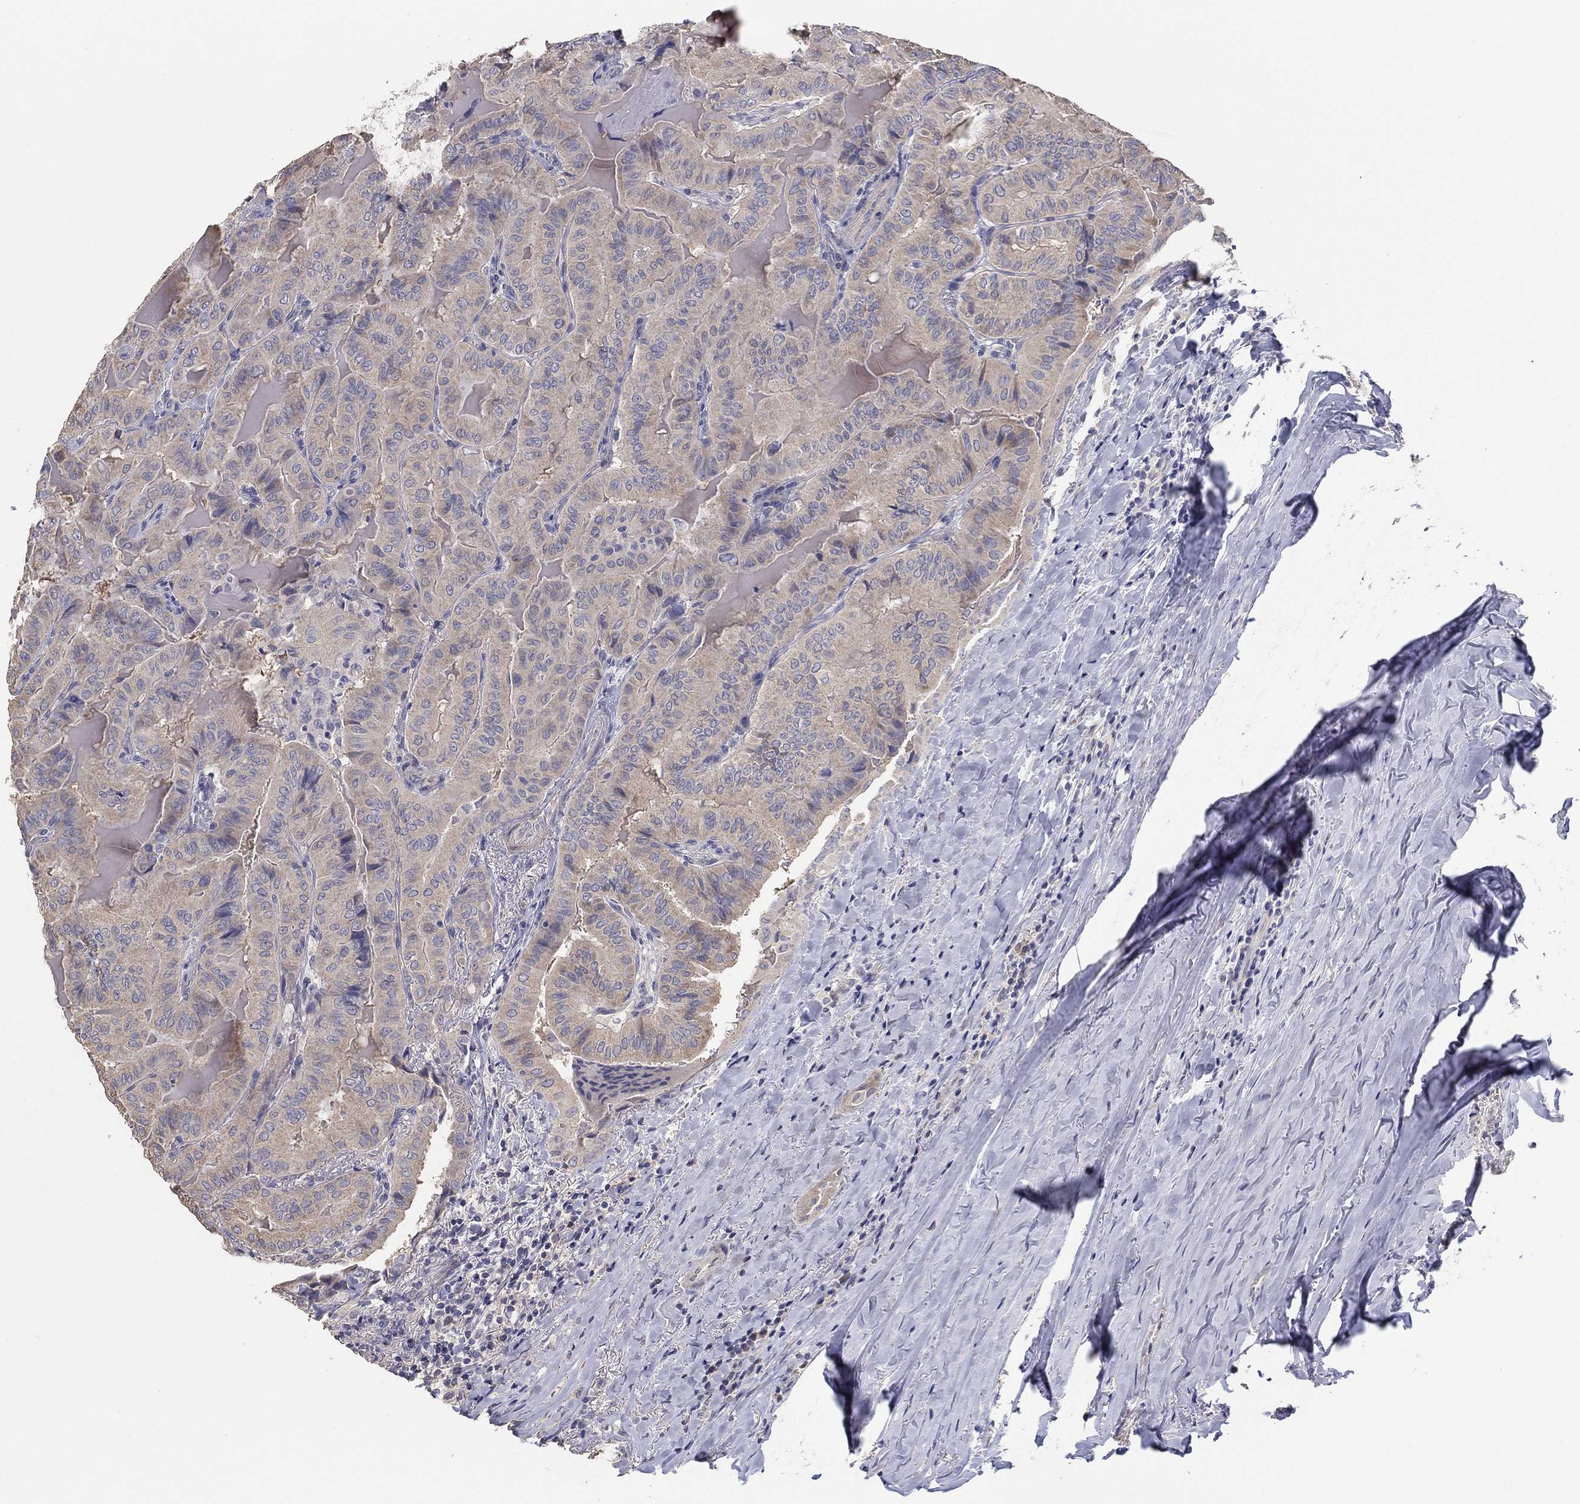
{"staining": {"intensity": "weak", "quantity": "25%-75%", "location": "cytoplasmic/membranous"}, "tissue": "thyroid cancer", "cell_type": "Tumor cells", "image_type": "cancer", "snomed": [{"axis": "morphology", "description": "Papillary adenocarcinoma, NOS"}, {"axis": "topography", "description": "Thyroid gland"}], "caption": "This micrograph displays papillary adenocarcinoma (thyroid) stained with immunohistochemistry to label a protein in brown. The cytoplasmic/membranous of tumor cells show weak positivity for the protein. Nuclei are counter-stained blue.", "gene": "DOCK3", "patient": {"sex": "female", "age": 68}}